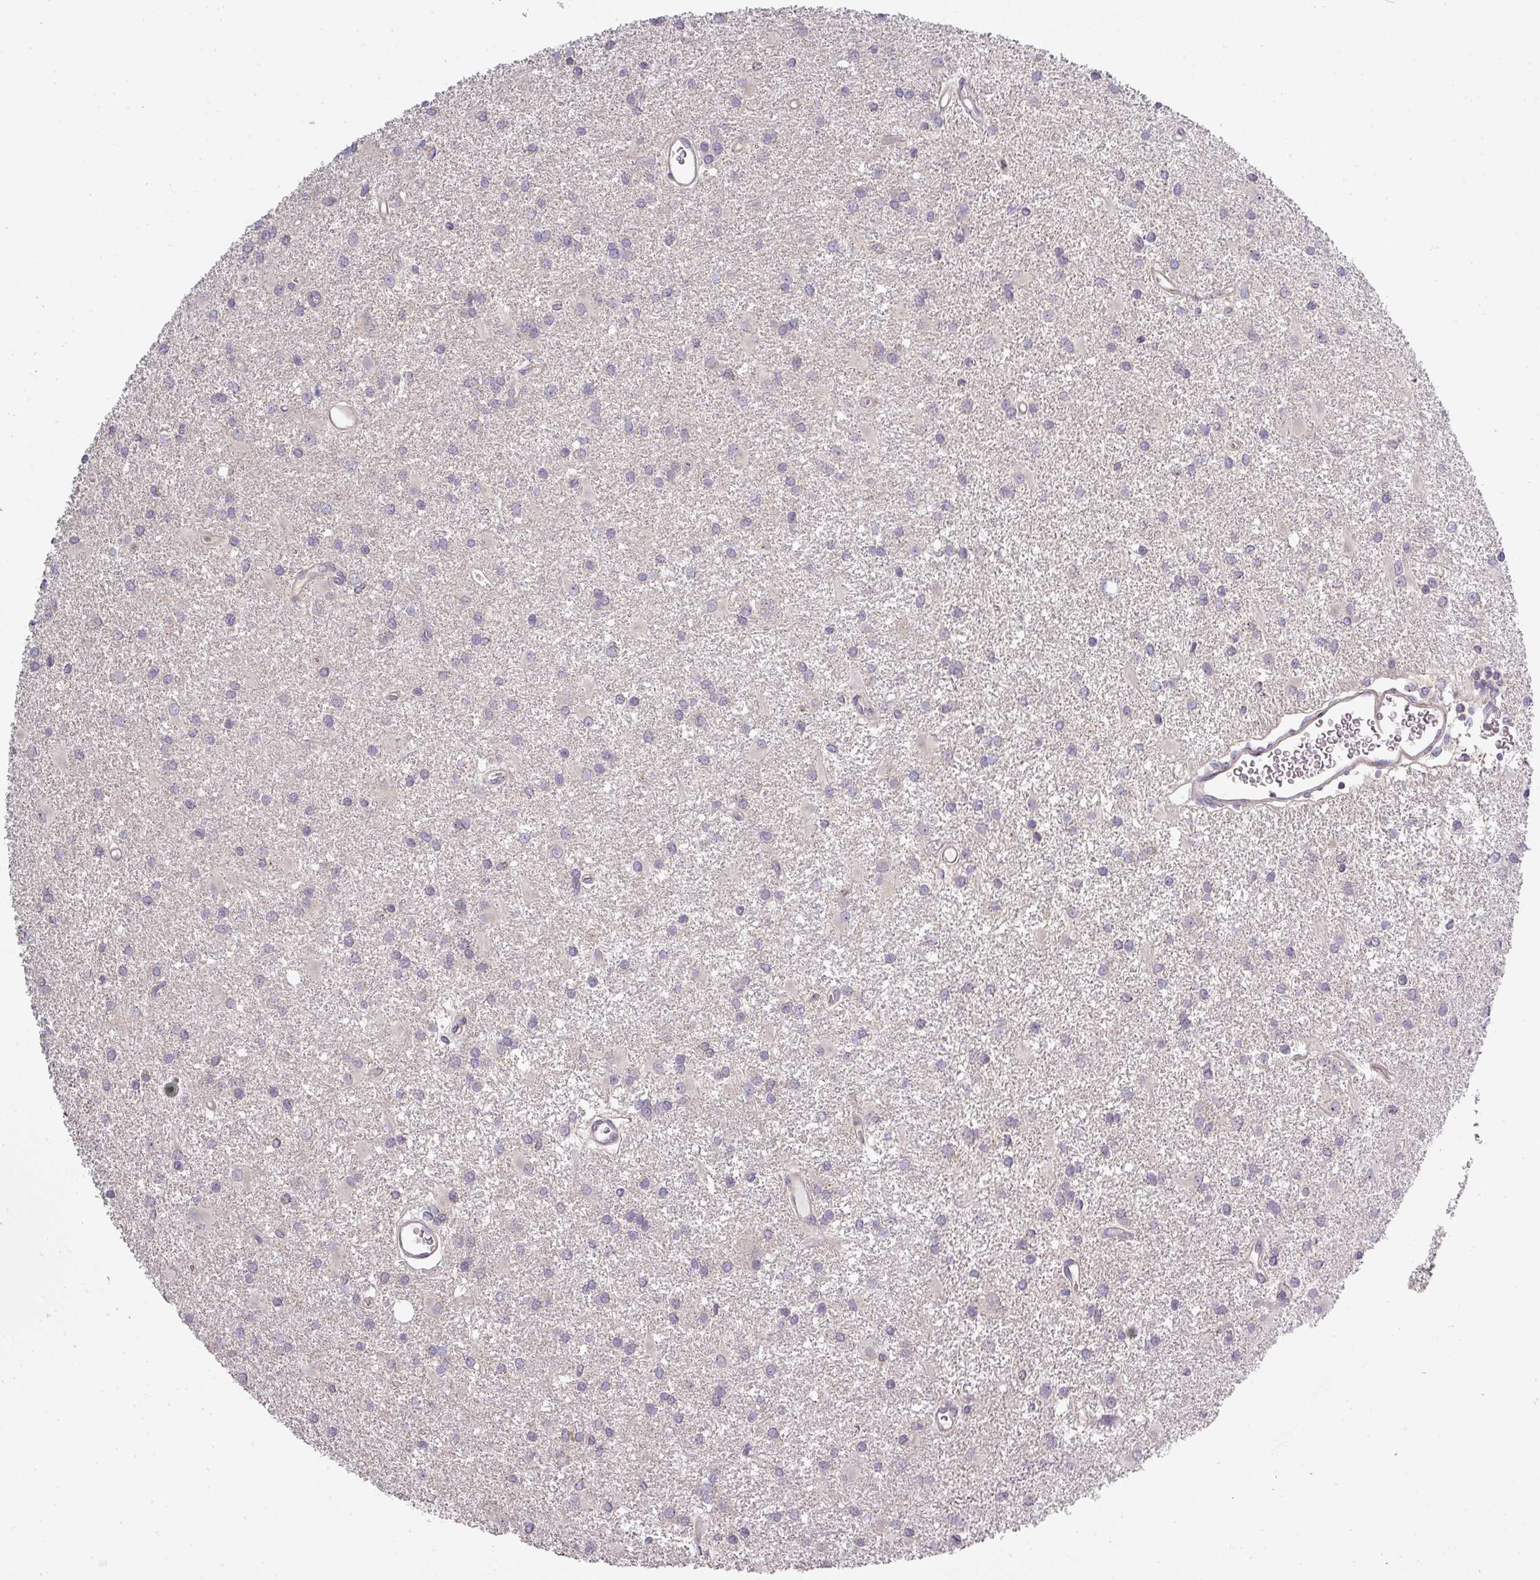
{"staining": {"intensity": "negative", "quantity": "none", "location": "none"}, "tissue": "glioma", "cell_type": "Tumor cells", "image_type": "cancer", "snomed": [{"axis": "morphology", "description": "Glioma, malignant, High grade"}, {"axis": "topography", "description": "Brain"}], "caption": "There is no significant positivity in tumor cells of malignant glioma (high-grade).", "gene": "NIN", "patient": {"sex": "female", "age": 50}}